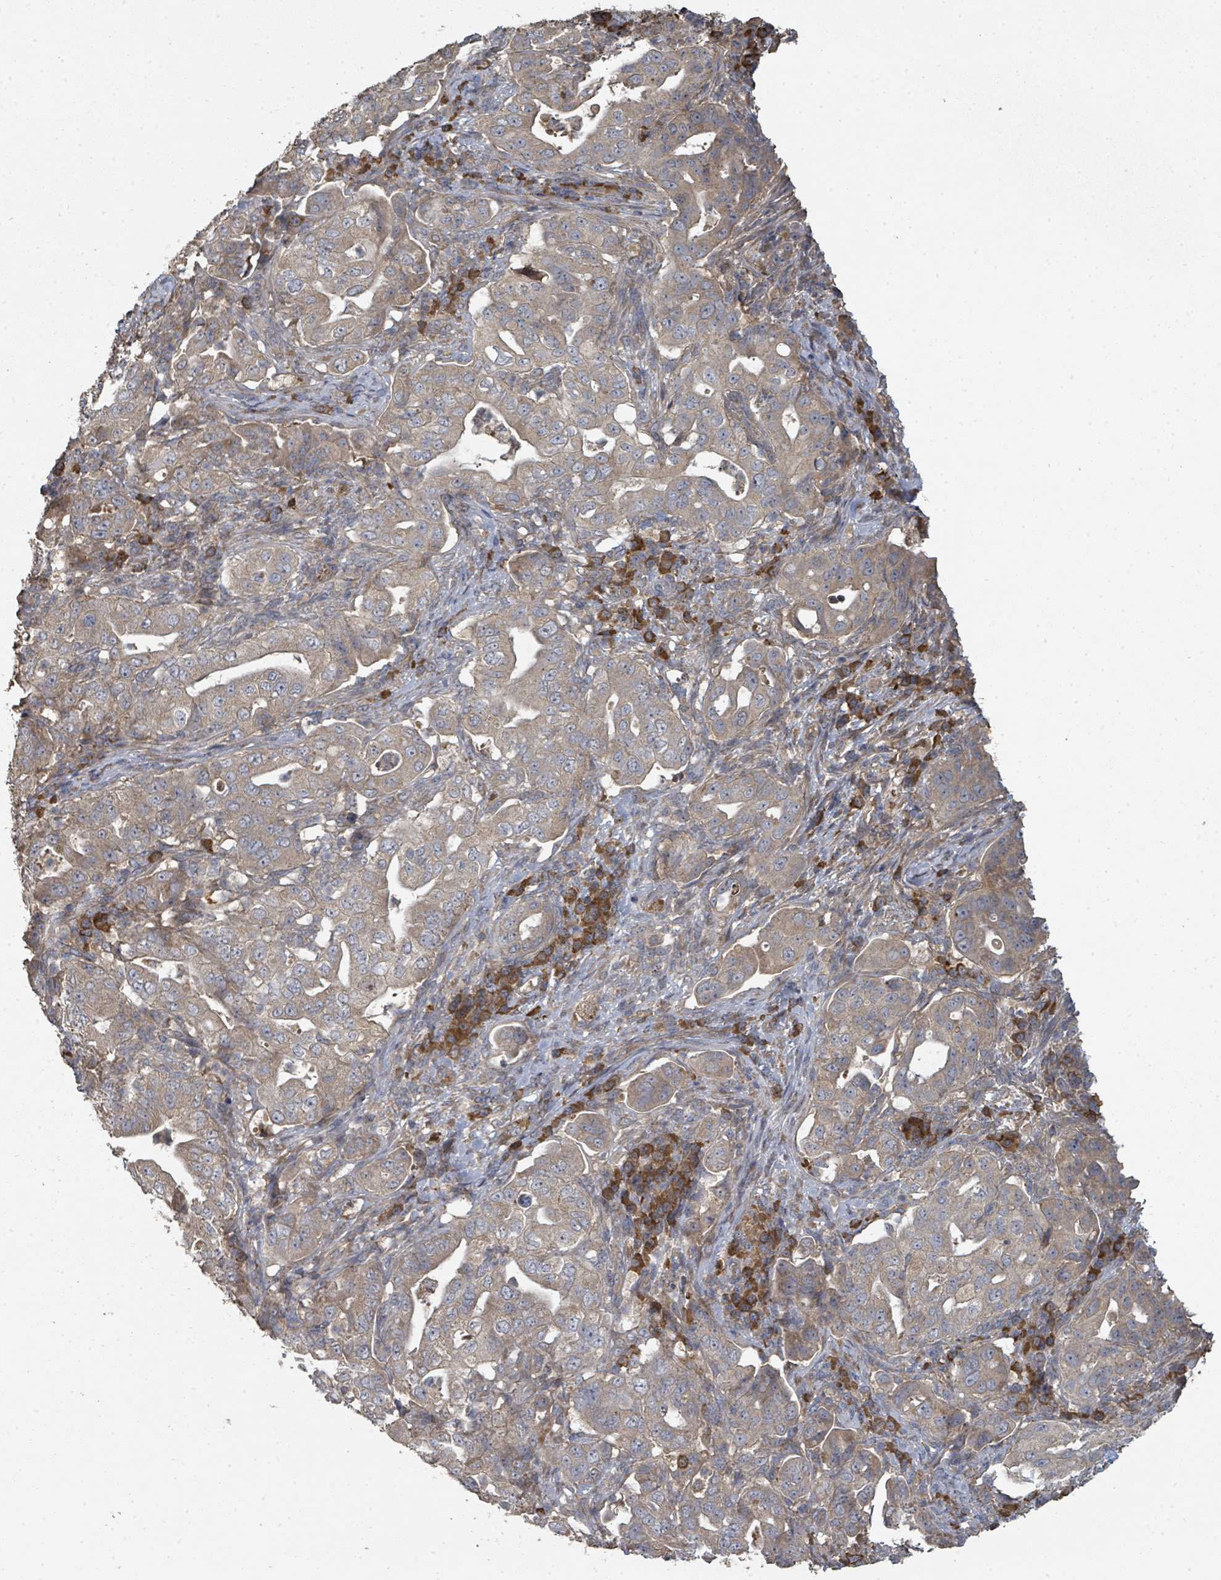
{"staining": {"intensity": "weak", "quantity": ">75%", "location": "cytoplasmic/membranous"}, "tissue": "pancreatic cancer", "cell_type": "Tumor cells", "image_type": "cancer", "snomed": [{"axis": "morphology", "description": "Normal tissue, NOS"}, {"axis": "morphology", "description": "Adenocarcinoma, NOS"}, {"axis": "topography", "description": "Lymph node"}, {"axis": "topography", "description": "Pancreas"}], "caption": "Pancreatic adenocarcinoma stained with a brown dye reveals weak cytoplasmic/membranous positive expression in approximately >75% of tumor cells.", "gene": "WDFY1", "patient": {"sex": "female", "age": 67}}